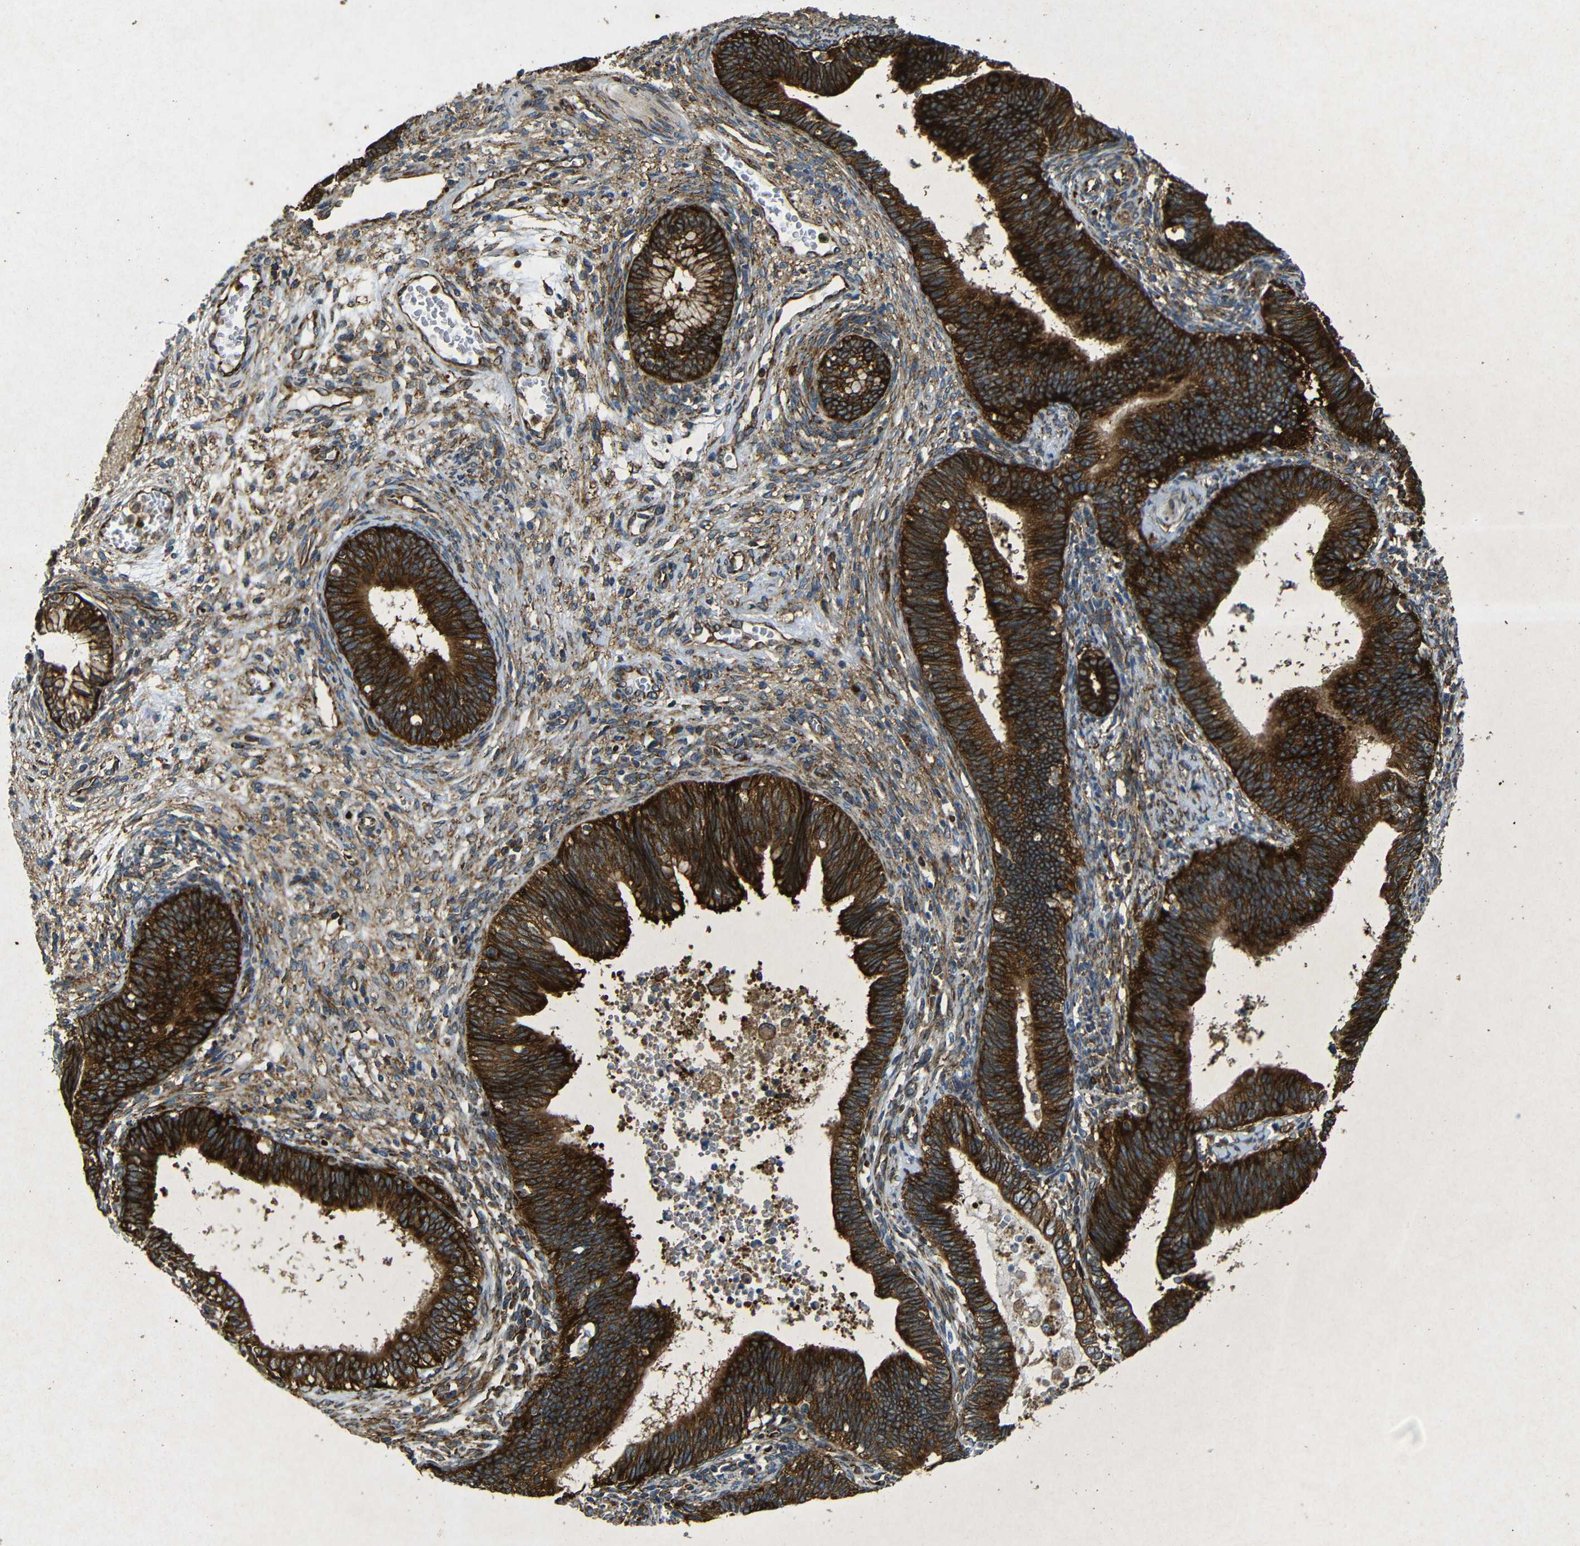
{"staining": {"intensity": "strong", "quantity": ">75%", "location": "cytoplasmic/membranous"}, "tissue": "cervical cancer", "cell_type": "Tumor cells", "image_type": "cancer", "snomed": [{"axis": "morphology", "description": "Adenocarcinoma, NOS"}, {"axis": "topography", "description": "Cervix"}], "caption": "Immunohistochemistry (IHC) photomicrograph of neoplastic tissue: adenocarcinoma (cervical) stained using immunohistochemistry (IHC) displays high levels of strong protein expression localized specifically in the cytoplasmic/membranous of tumor cells, appearing as a cytoplasmic/membranous brown color.", "gene": "BTF3", "patient": {"sex": "female", "age": 44}}